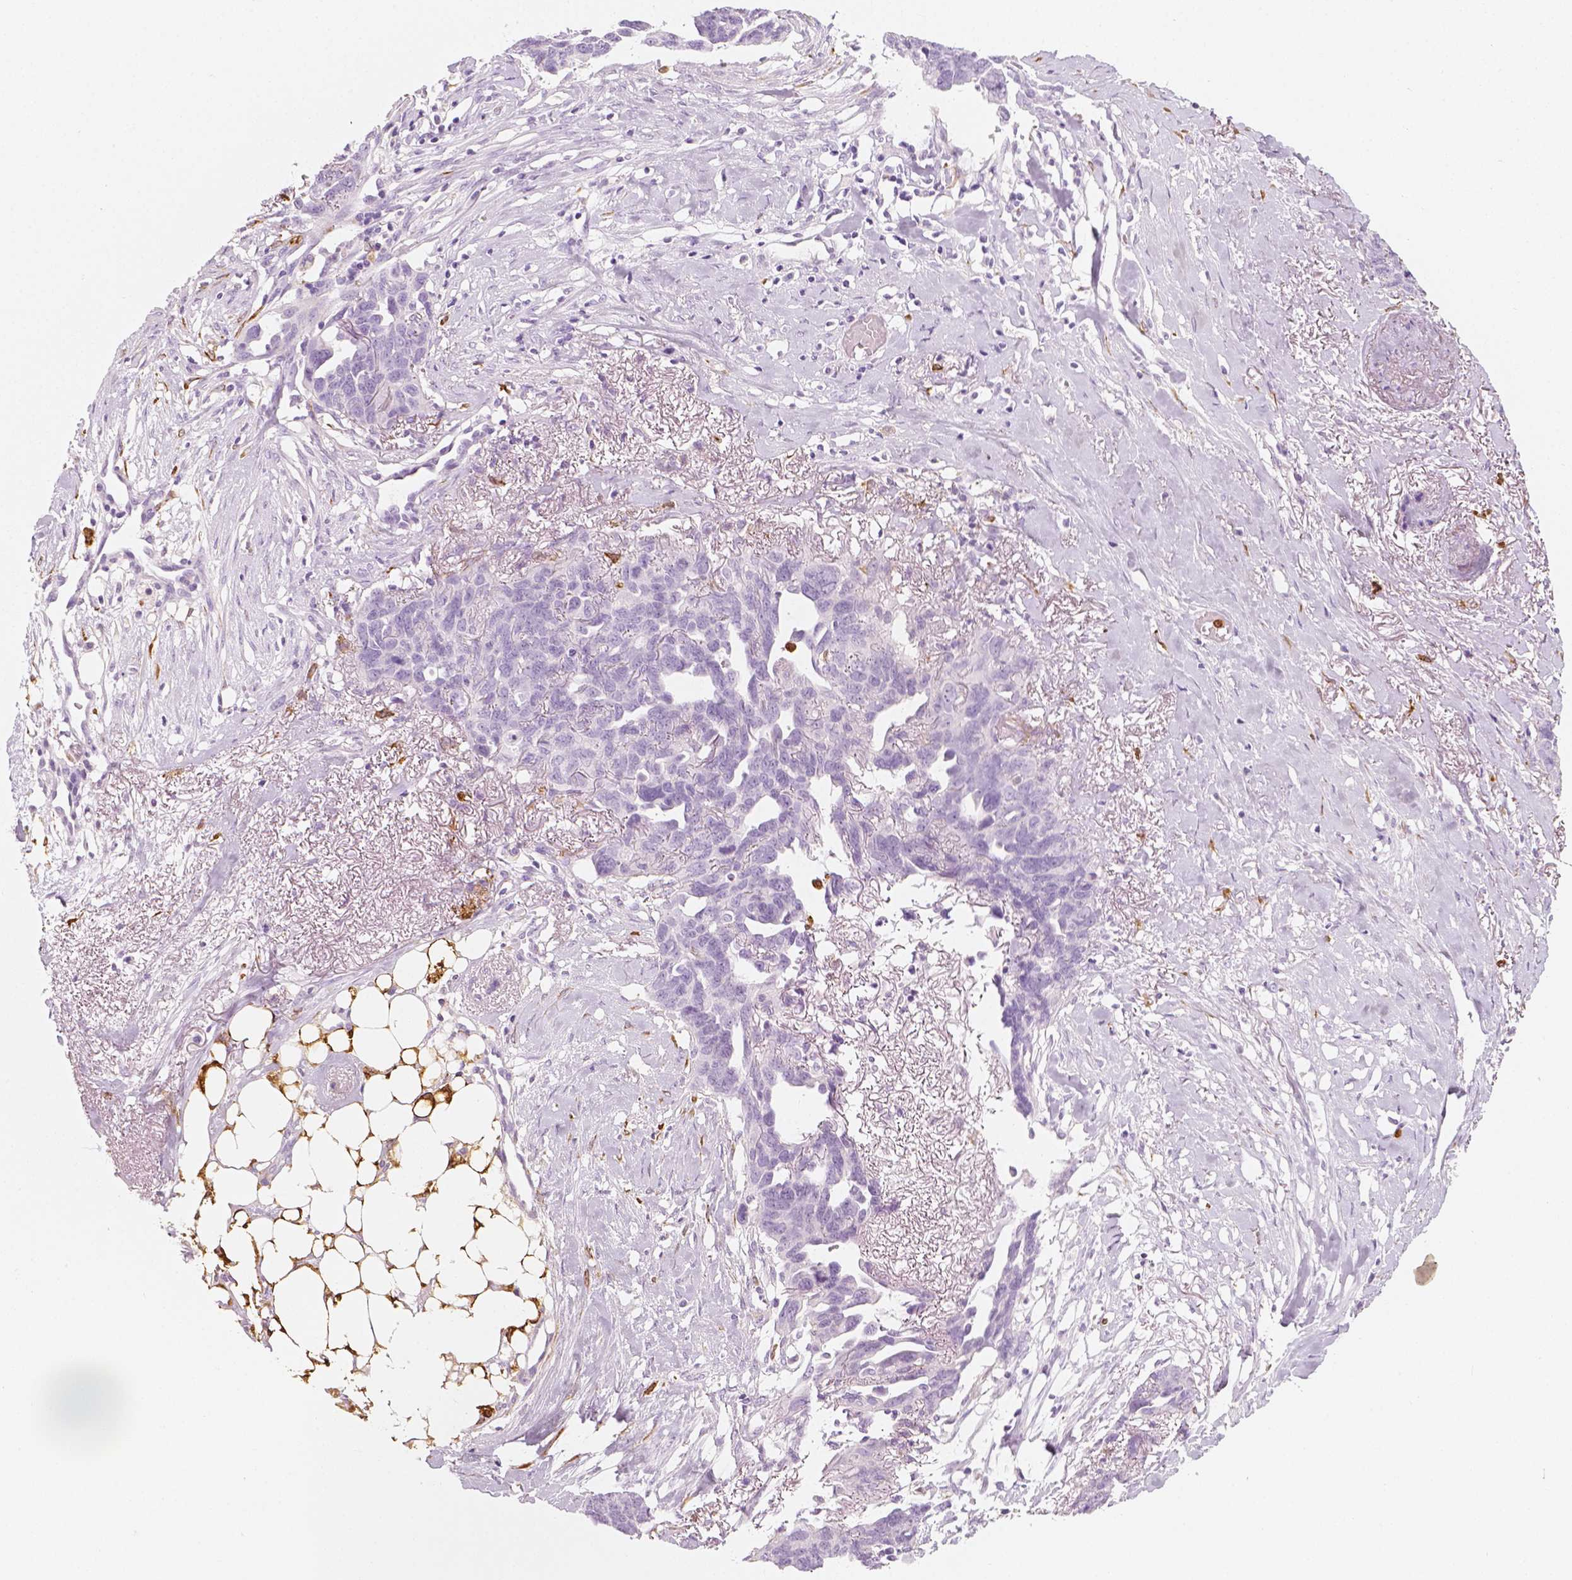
{"staining": {"intensity": "negative", "quantity": "none", "location": "none"}, "tissue": "ovarian cancer", "cell_type": "Tumor cells", "image_type": "cancer", "snomed": [{"axis": "morphology", "description": "Cystadenocarcinoma, serous, NOS"}, {"axis": "topography", "description": "Ovary"}], "caption": "Protein analysis of ovarian cancer (serous cystadenocarcinoma) displays no significant expression in tumor cells.", "gene": "CES1", "patient": {"sex": "female", "age": 69}}